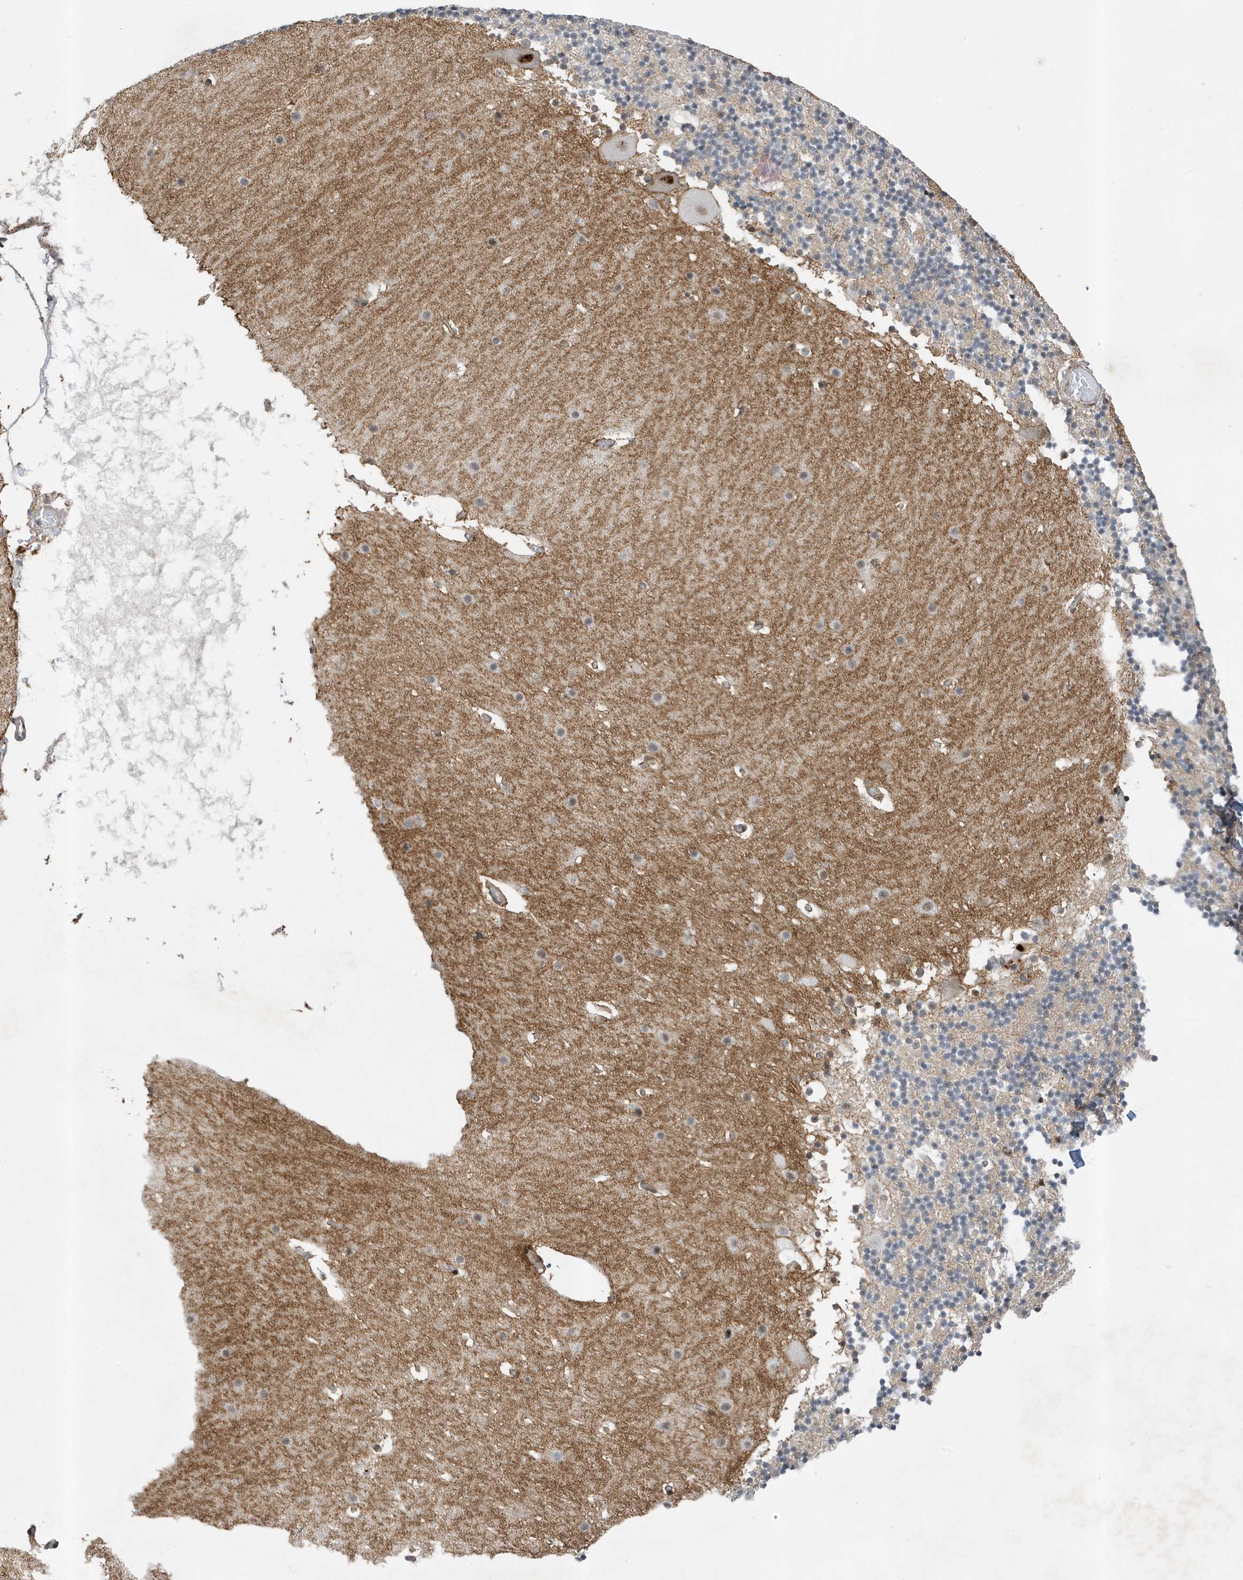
{"staining": {"intensity": "negative", "quantity": "none", "location": "none"}, "tissue": "cerebellum", "cell_type": "Cells in granular layer", "image_type": "normal", "snomed": [{"axis": "morphology", "description": "Normal tissue, NOS"}, {"axis": "topography", "description": "Cerebellum"}], "caption": "Immunohistochemistry photomicrograph of unremarkable cerebellum stained for a protein (brown), which shows no expression in cells in granular layer.", "gene": "MAST3", "patient": {"sex": "male", "age": 57}}